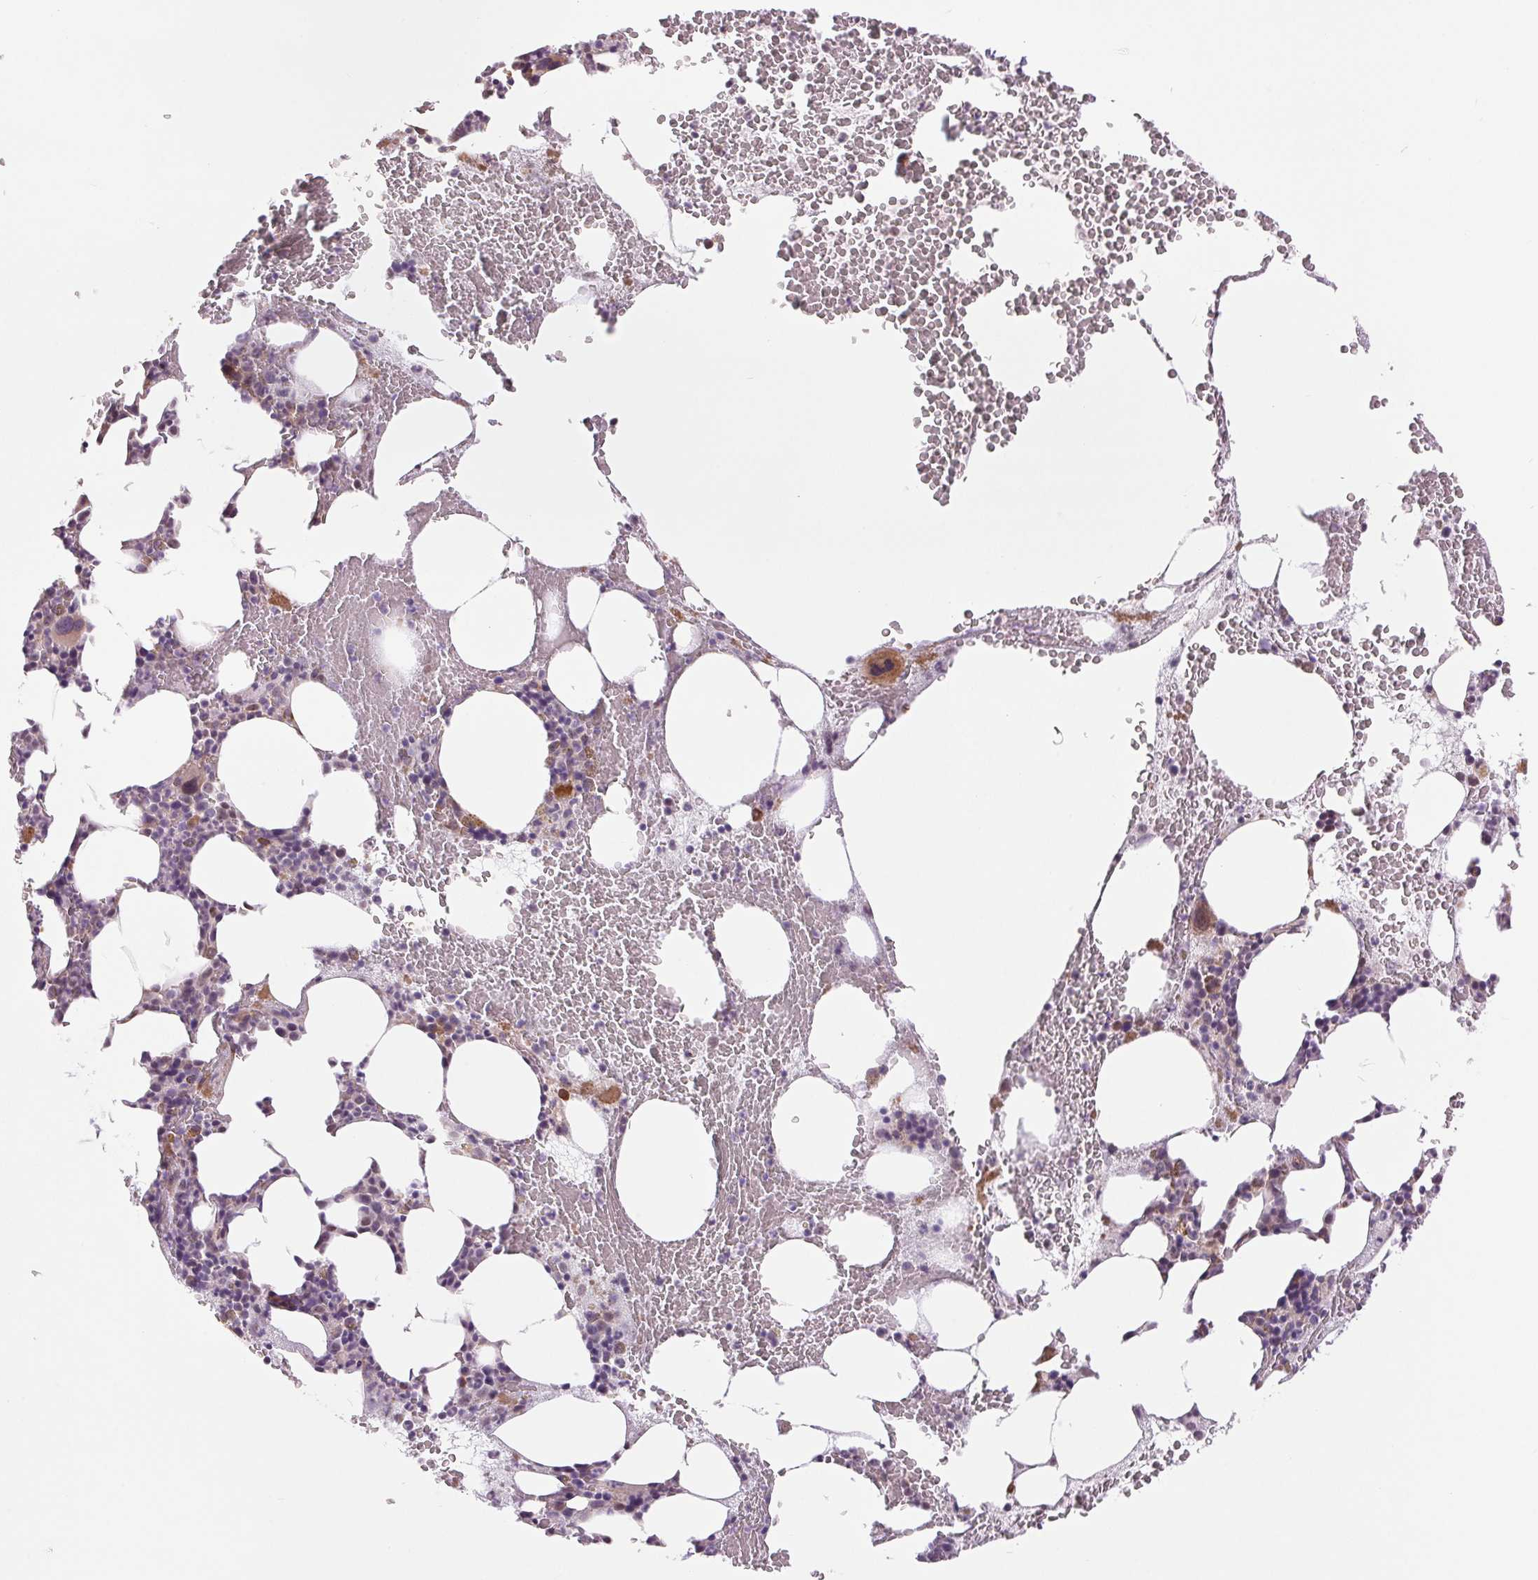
{"staining": {"intensity": "moderate", "quantity": "<25%", "location": "cytoplasmic/membranous"}, "tissue": "bone marrow", "cell_type": "Hematopoietic cells", "image_type": "normal", "snomed": [{"axis": "morphology", "description": "Normal tissue, NOS"}, {"axis": "topography", "description": "Bone marrow"}], "caption": "Immunohistochemical staining of normal bone marrow shows moderate cytoplasmic/membranous protein positivity in approximately <25% of hematopoietic cells. (DAB IHC with brightfield microscopy, high magnification).", "gene": "METTL17", "patient": {"sex": "male", "age": 89}}